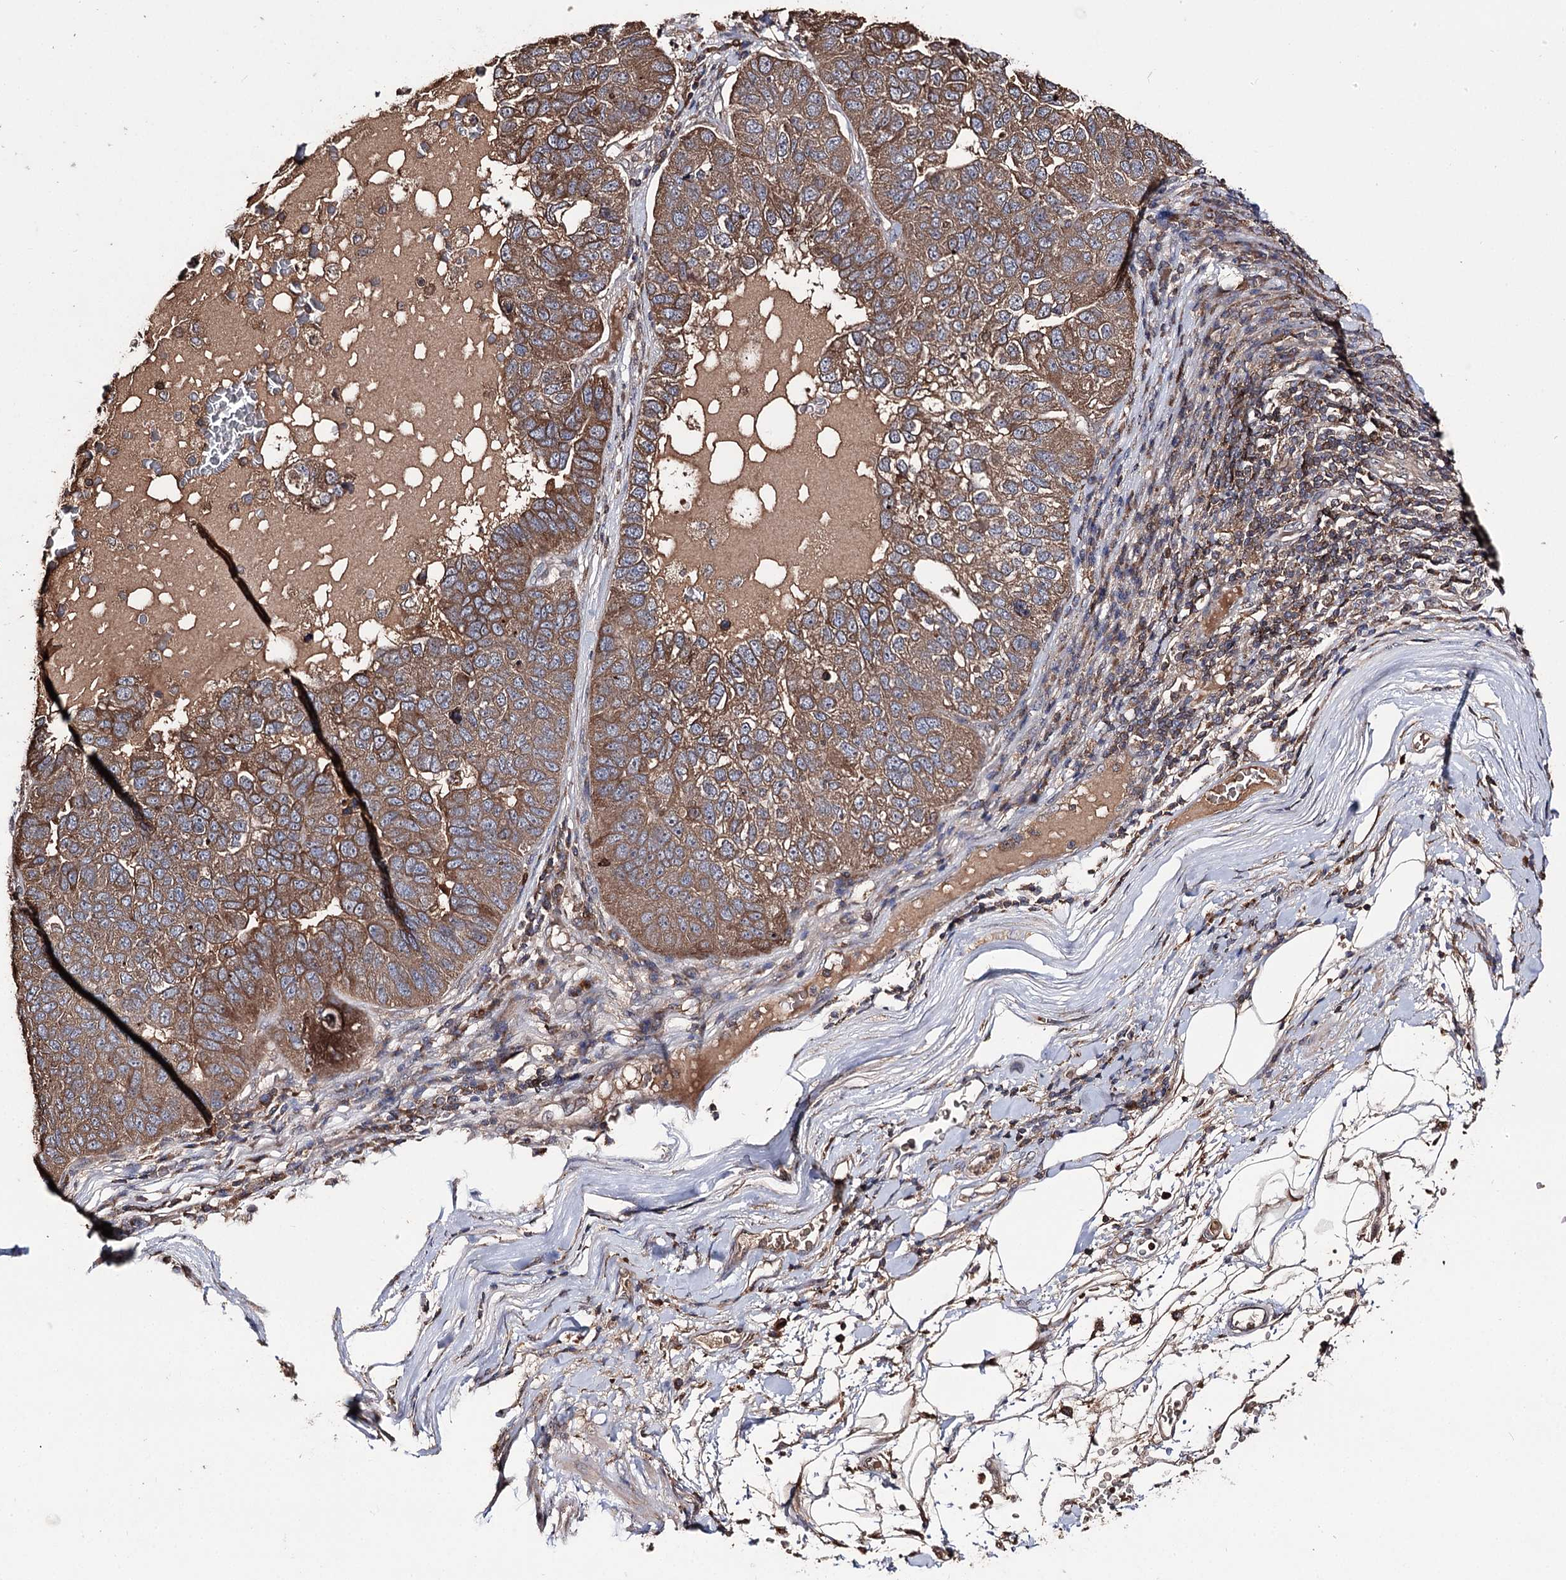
{"staining": {"intensity": "moderate", "quantity": ">75%", "location": "cytoplasmic/membranous"}, "tissue": "pancreatic cancer", "cell_type": "Tumor cells", "image_type": "cancer", "snomed": [{"axis": "morphology", "description": "Adenocarcinoma, NOS"}, {"axis": "topography", "description": "Pancreas"}], "caption": "Immunohistochemical staining of human pancreatic adenocarcinoma exhibits medium levels of moderate cytoplasmic/membranous positivity in about >75% of tumor cells. (Brightfield microscopy of DAB IHC at high magnification).", "gene": "FAM53B", "patient": {"sex": "female", "age": 61}}